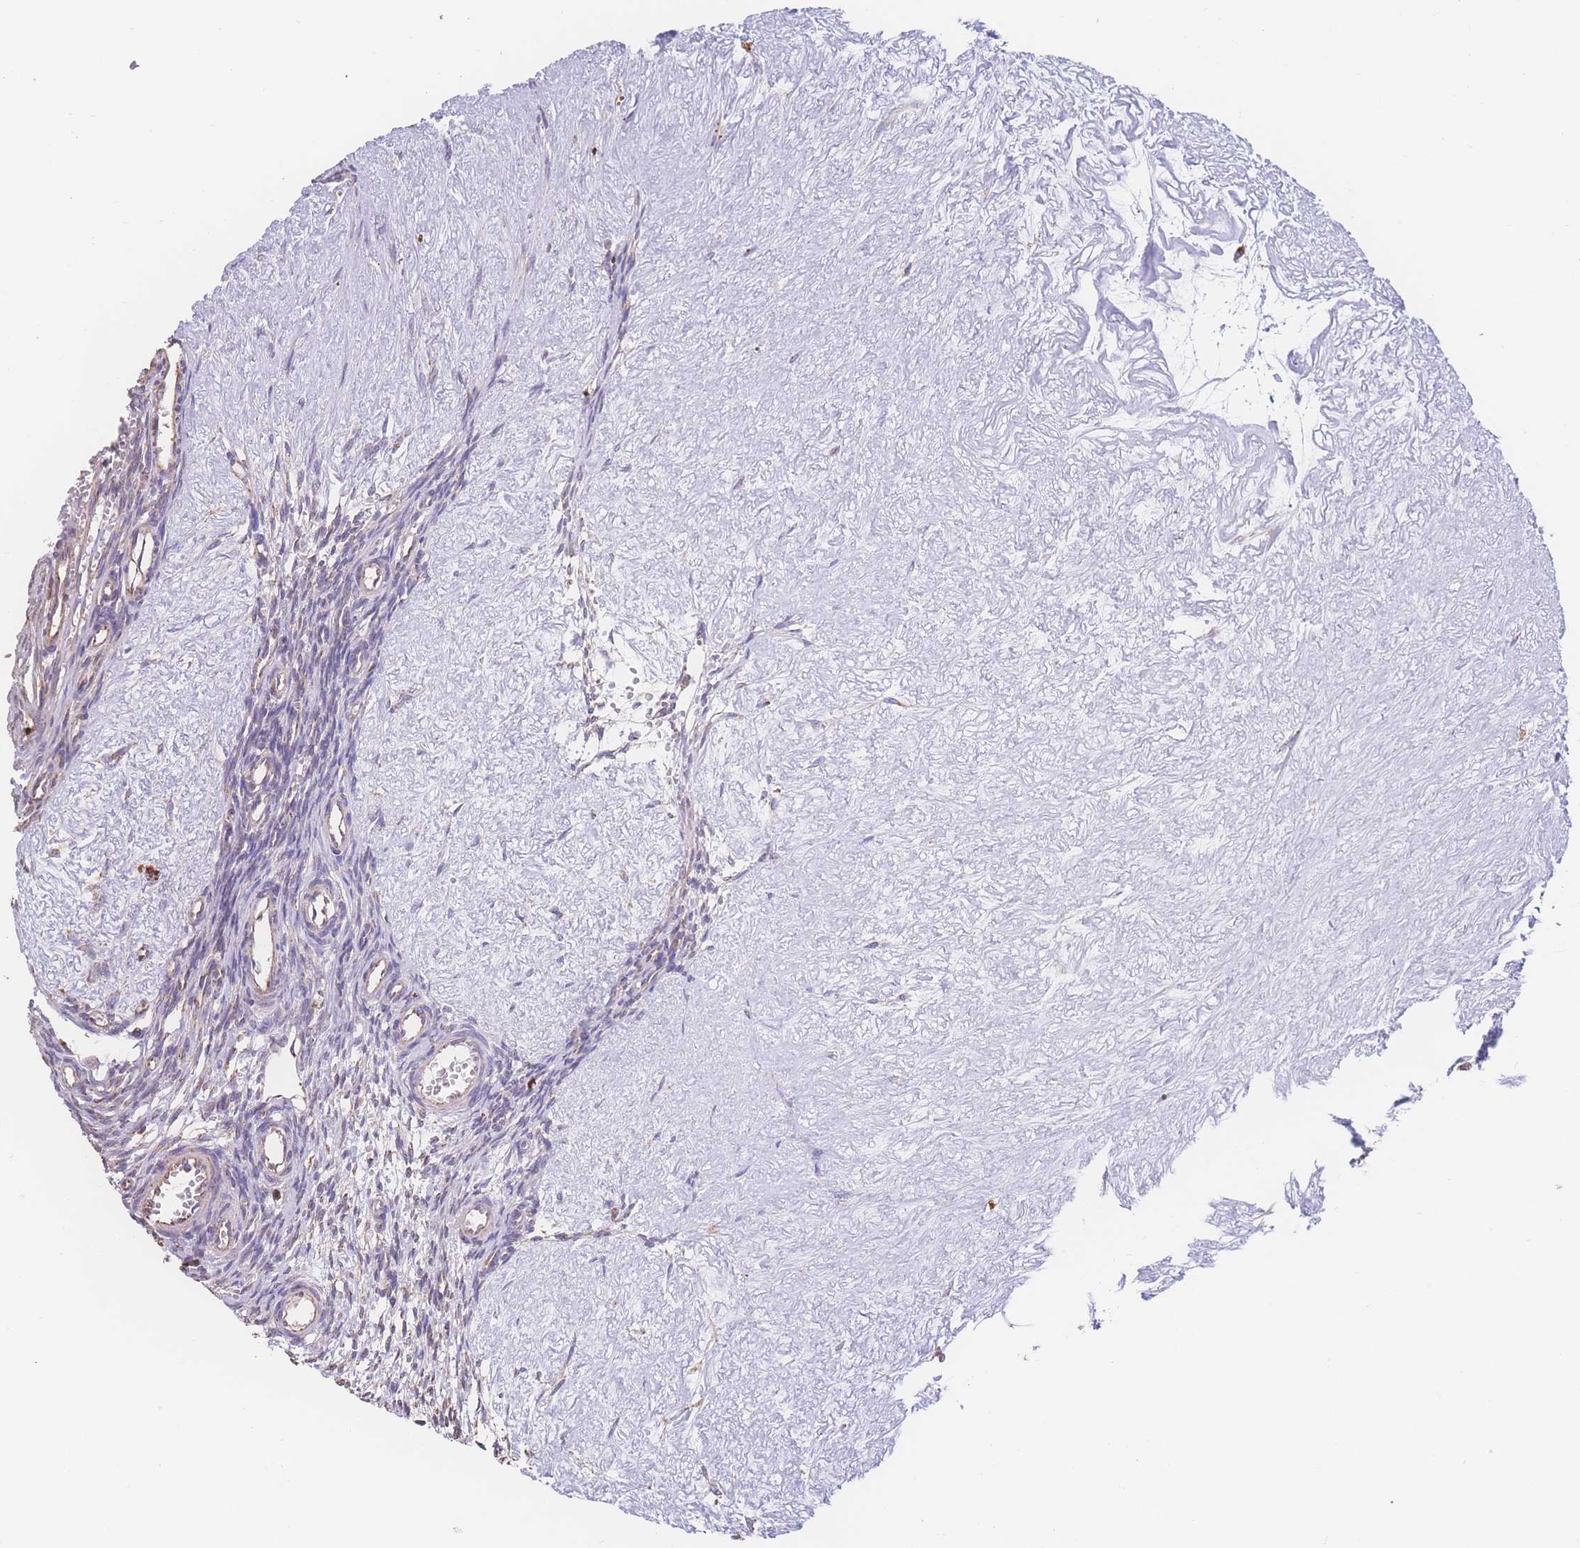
{"staining": {"intensity": "strong", "quantity": ">75%", "location": "cytoplasmic/membranous"}, "tissue": "ovary", "cell_type": "Follicle cells", "image_type": "normal", "snomed": [{"axis": "morphology", "description": "Normal tissue, NOS"}, {"axis": "topography", "description": "Ovary"}], "caption": "Immunohistochemical staining of benign ovary shows high levels of strong cytoplasmic/membranous expression in about >75% of follicle cells.", "gene": "SGSM3", "patient": {"sex": "female", "age": 39}}